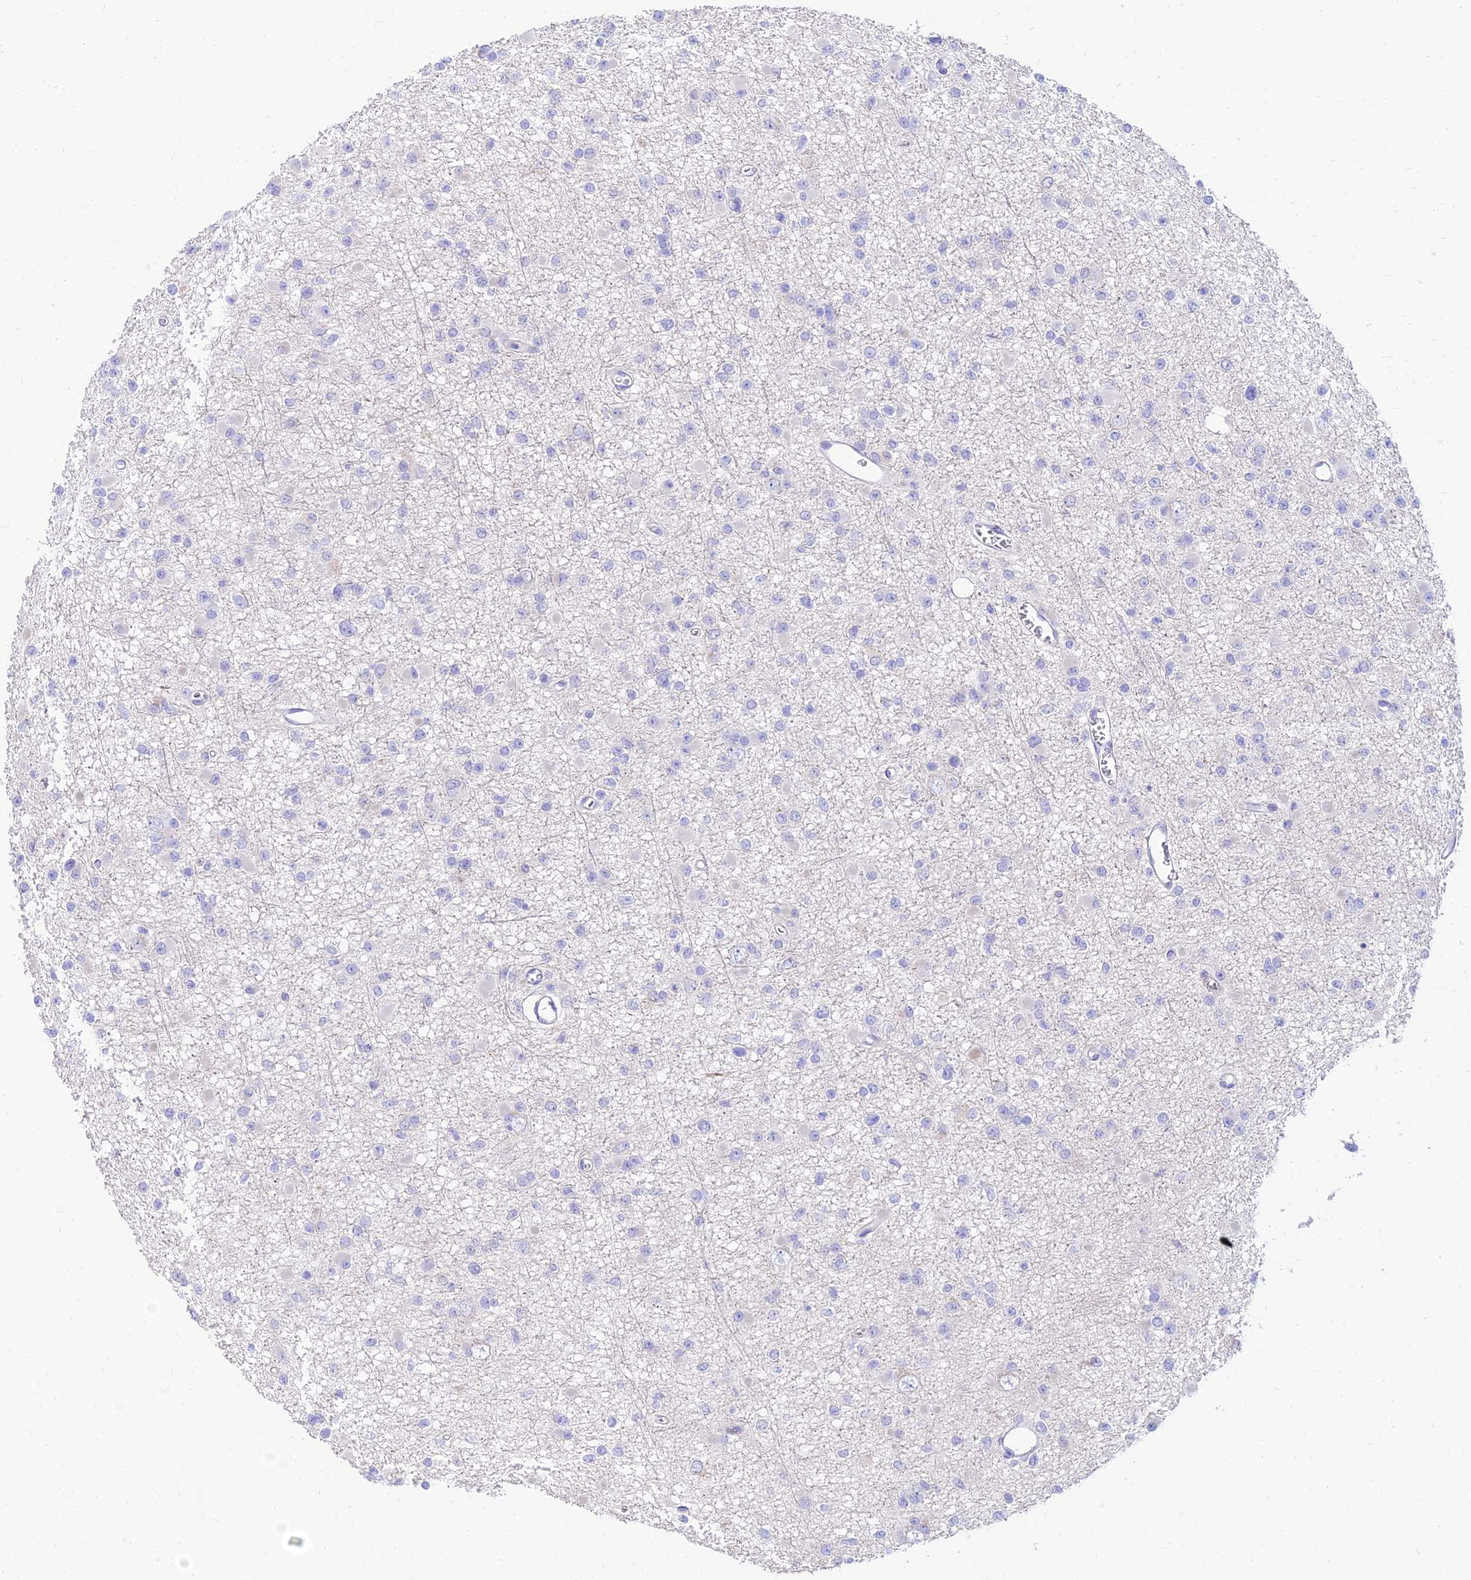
{"staining": {"intensity": "negative", "quantity": "none", "location": "none"}, "tissue": "glioma", "cell_type": "Tumor cells", "image_type": "cancer", "snomed": [{"axis": "morphology", "description": "Glioma, malignant, Low grade"}, {"axis": "topography", "description": "Brain"}], "caption": "Tumor cells are negative for brown protein staining in glioma.", "gene": "TAC3", "patient": {"sex": "female", "age": 22}}